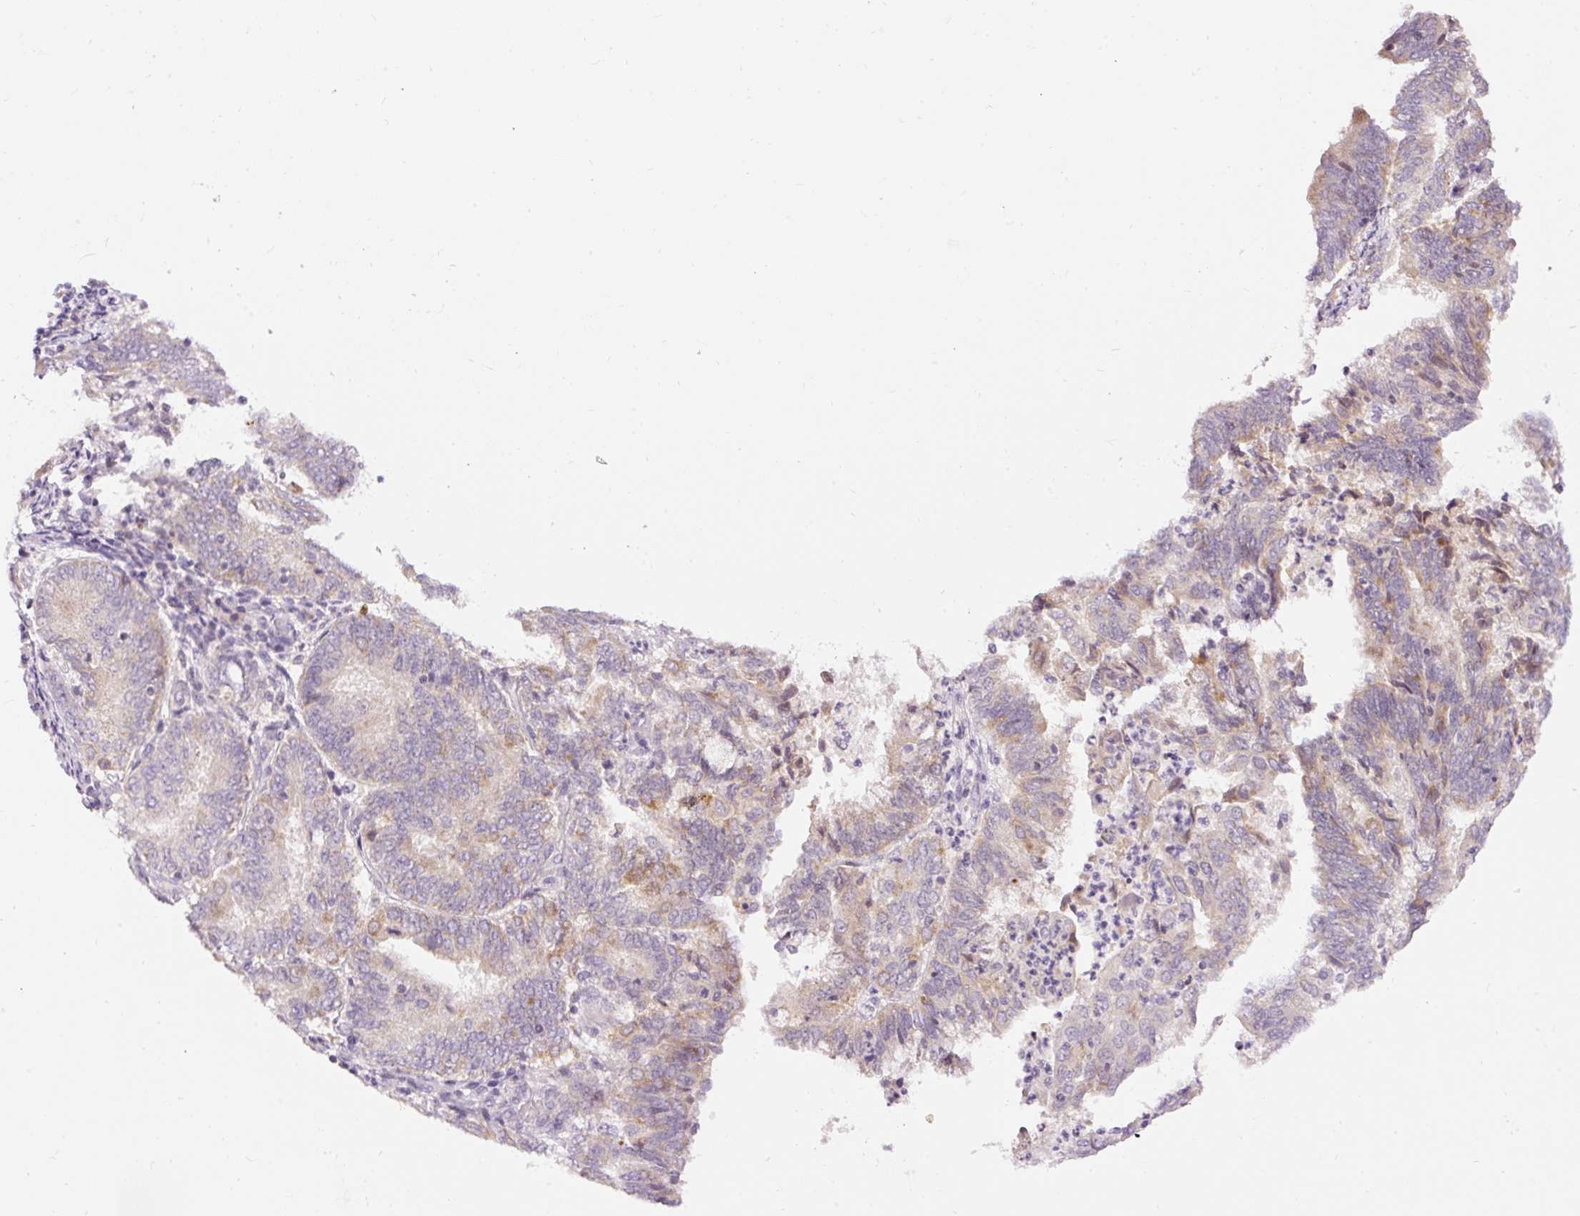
{"staining": {"intensity": "weak", "quantity": "<25%", "location": "cytoplasmic/membranous"}, "tissue": "endometrial cancer", "cell_type": "Tumor cells", "image_type": "cancer", "snomed": [{"axis": "morphology", "description": "Adenocarcinoma, NOS"}, {"axis": "topography", "description": "Endometrium"}], "caption": "There is no significant expression in tumor cells of adenocarcinoma (endometrial).", "gene": "ABHD11", "patient": {"sex": "female", "age": 80}}